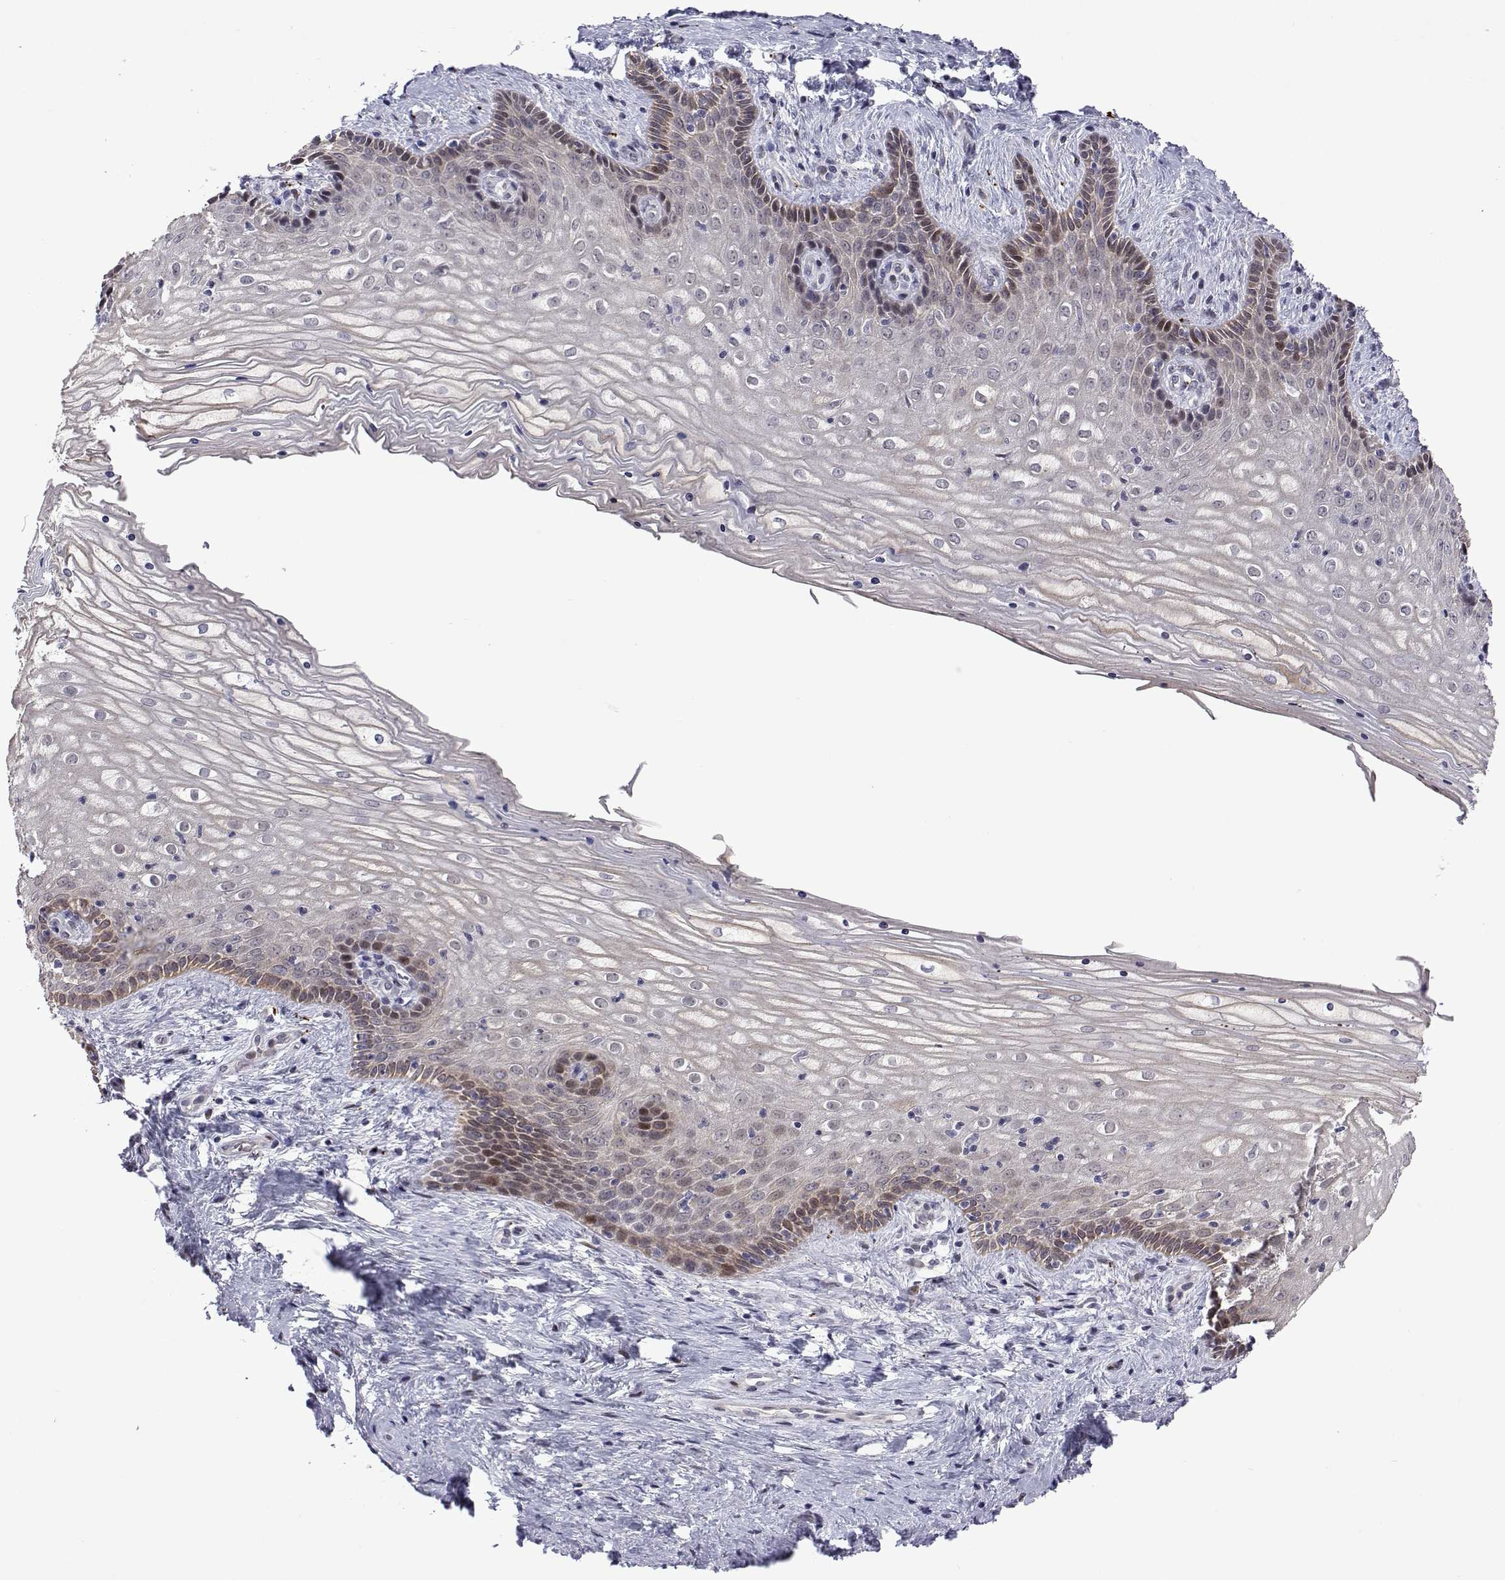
{"staining": {"intensity": "weak", "quantity": "<25%", "location": "nuclear"}, "tissue": "vagina", "cell_type": "Squamous epithelial cells", "image_type": "normal", "snomed": [{"axis": "morphology", "description": "Normal tissue, NOS"}, {"axis": "topography", "description": "Vagina"}], "caption": "Immunohistochemical staining of benign vagina shows no significant expression in squamous epithelial cells.", "gene": "EFCAB3", "patient": {"sex": "female", "age": 45}}